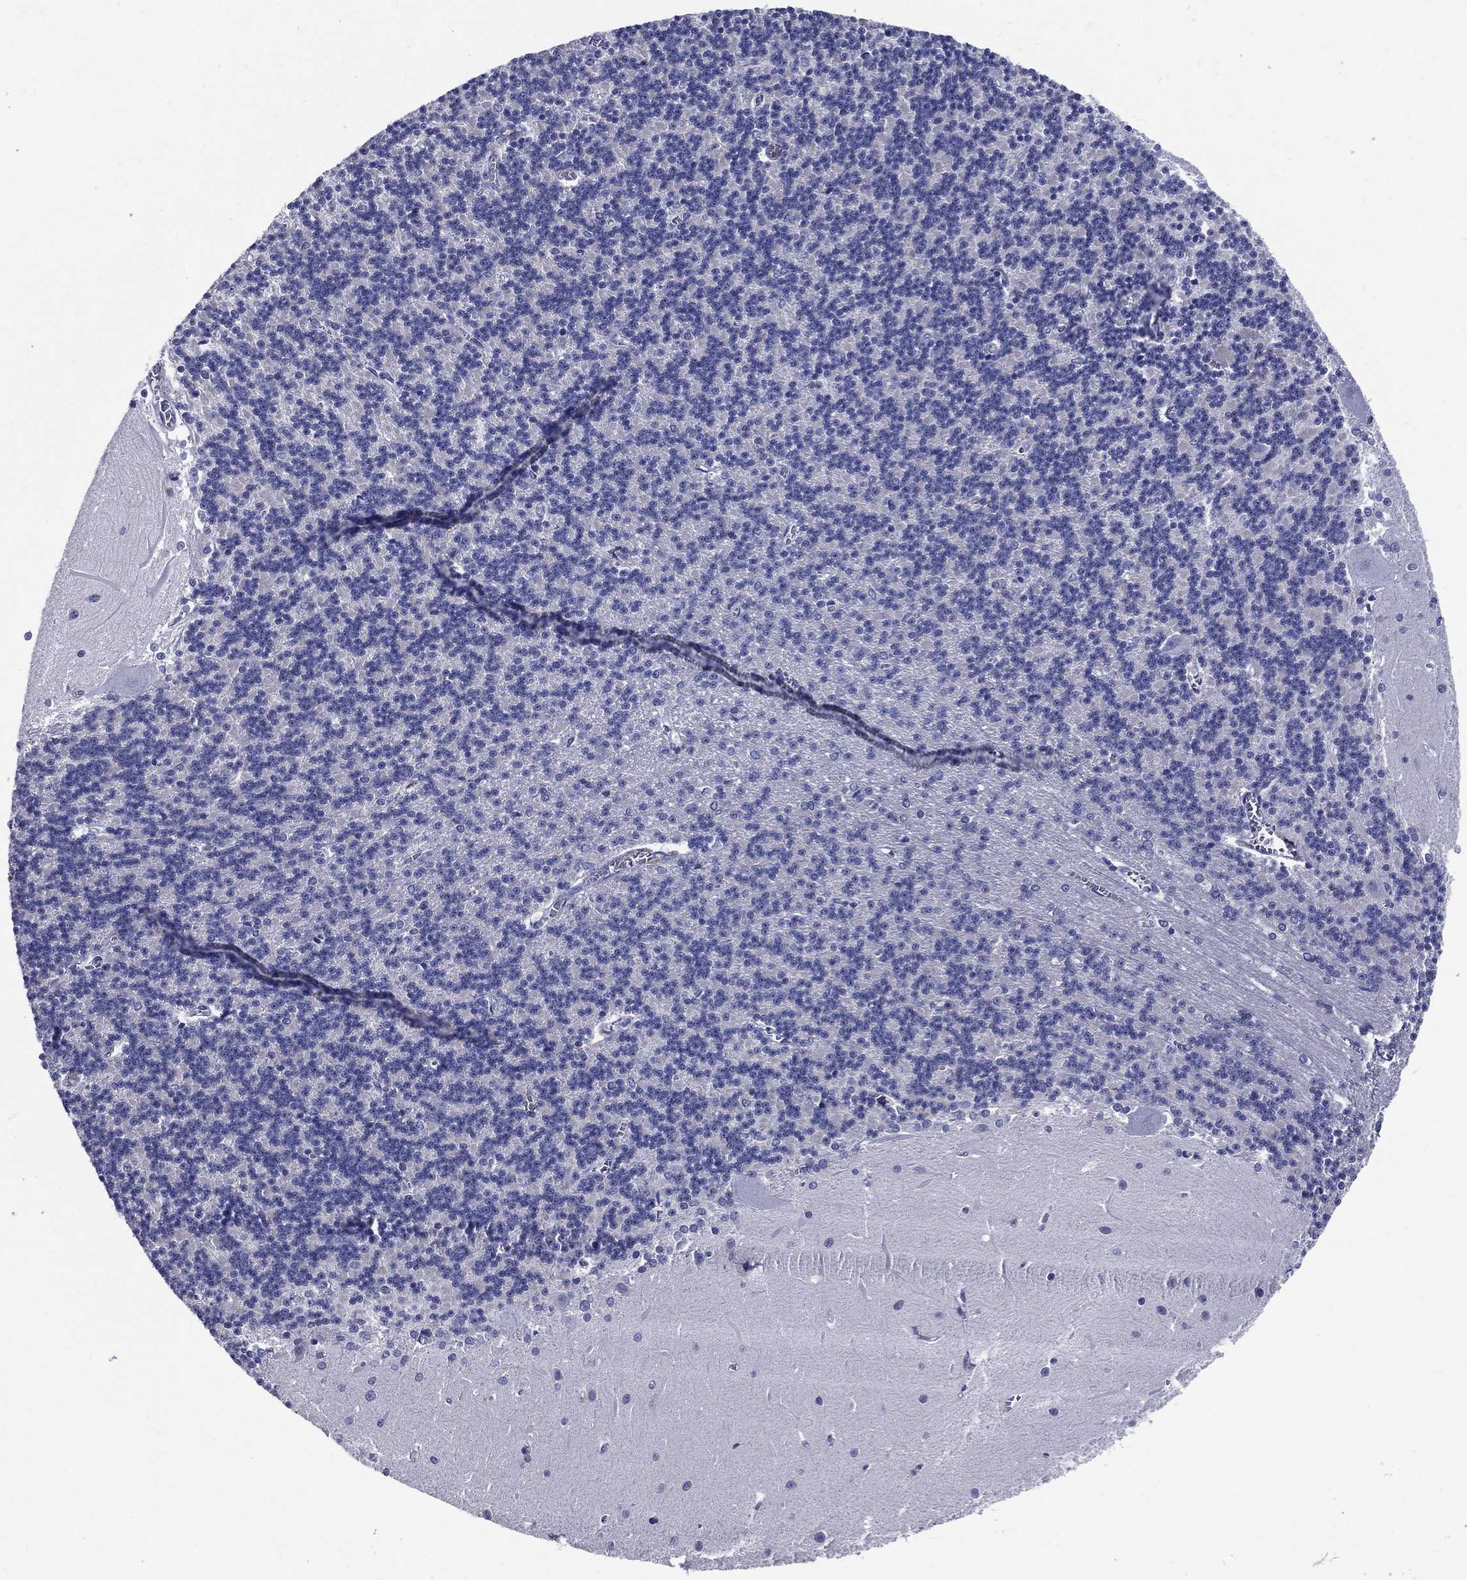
{"staining": {"intensity": "negative", "quantity": "none", "location": "none"}, "tissue": "cerebellum", "cell_type": "Cells in granular layer", "image_type": "normal", "snomed": [{"axis": "morphology", "description": "Normal tissue, NOS"}, {"axis": "topography", "description": "Cerebellum"}], "caption": "Image shows no protein staining in cells in granular layer of normal cerebellum.", "gene": "ACE2", "patient": {"sex": "male", "age": 37}}